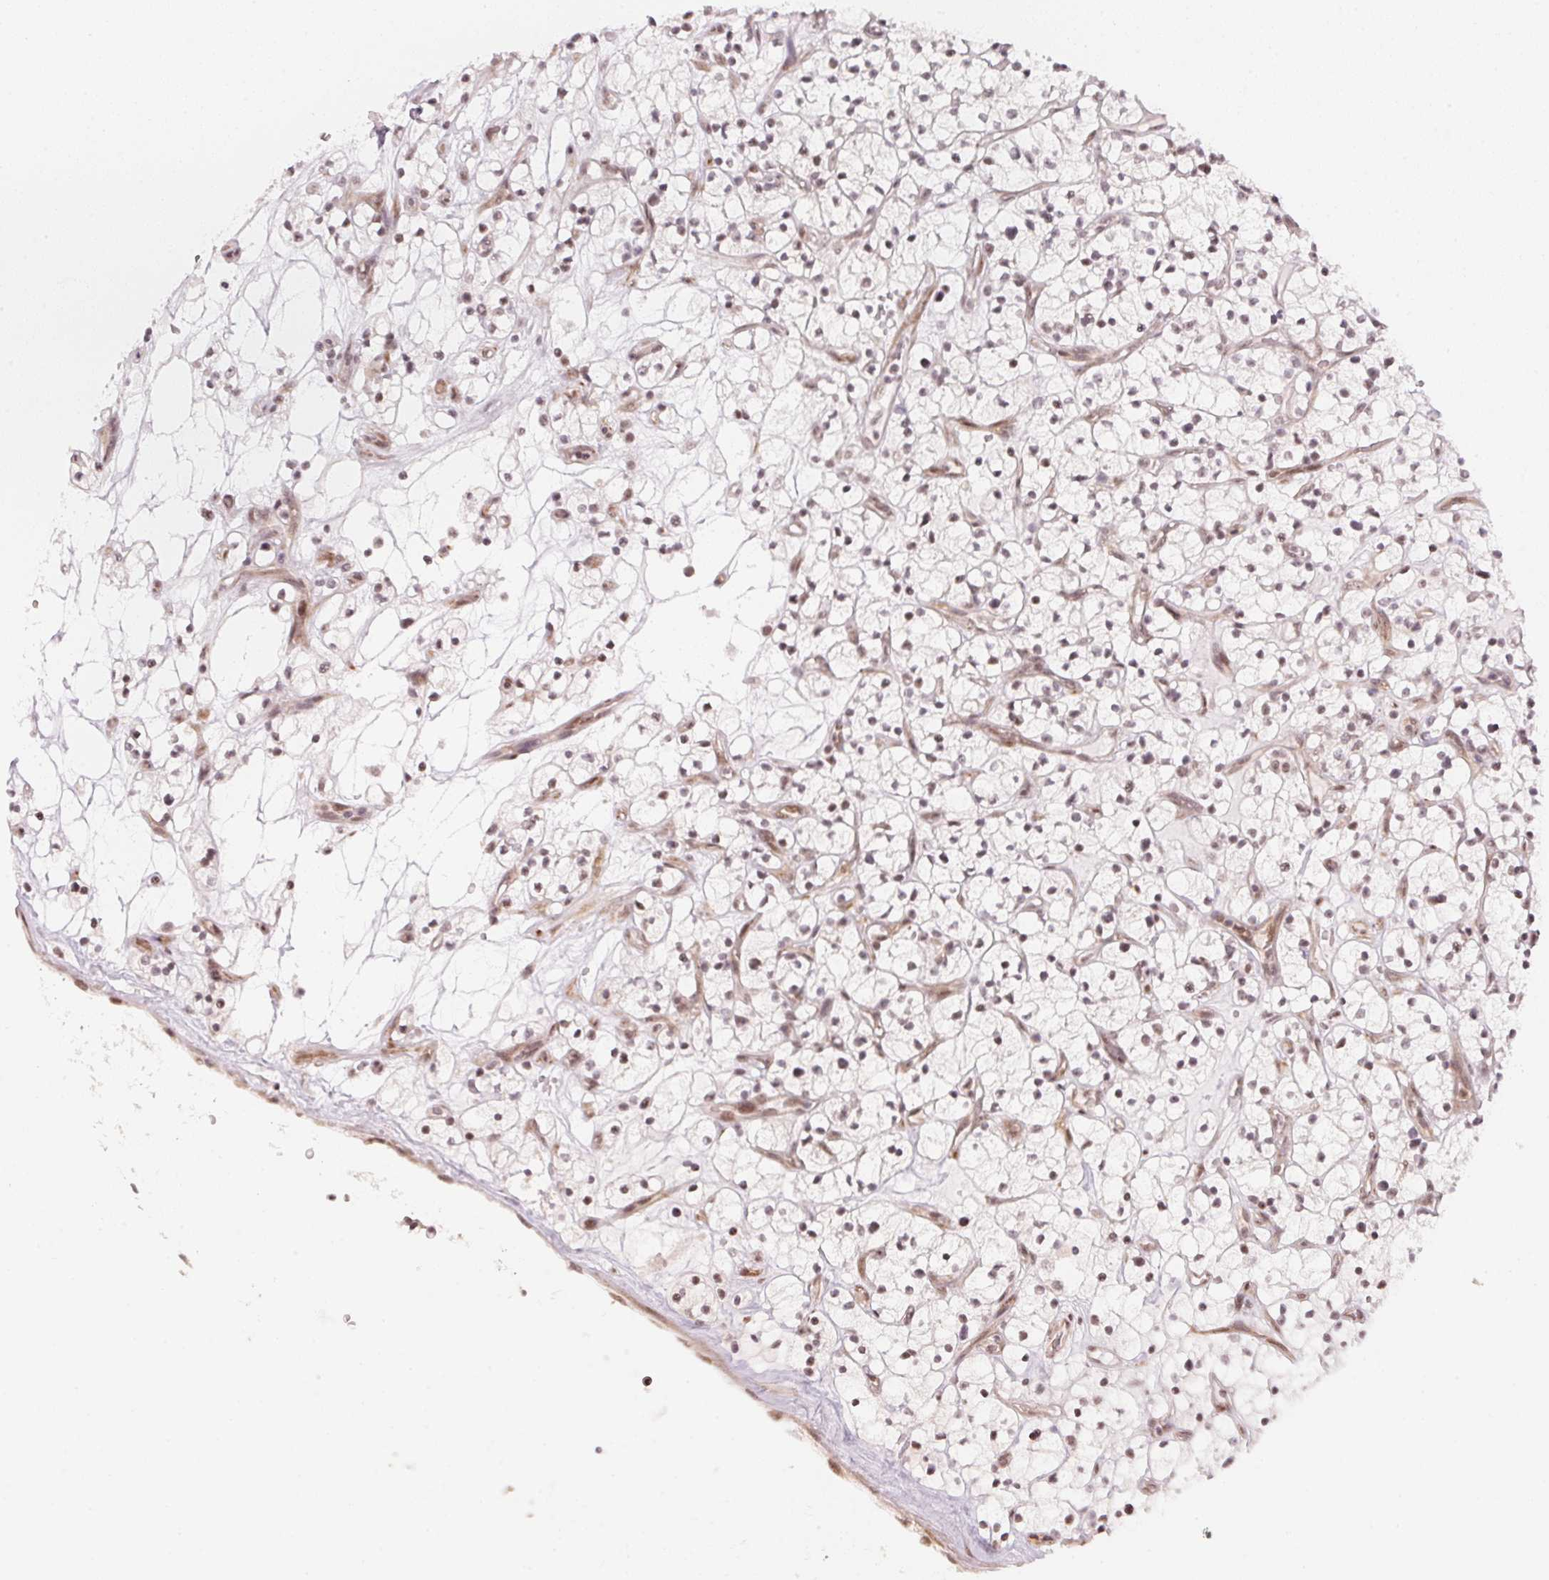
{"staining": {"intensity": "weak", "quantity": "25%-75%", "location": "nuclear"}, "tissue": "renal cancer", "cell_type": "Tumor cells", "image_type": "cancer", "snomed": [{"axis": "morphology", "description": "Adenocarcinoma, NOS"}, {"axis": "topography", "description": "Kidney"}], "caption": "A brown stain shows weak nuclear positivity of a protein in renal adenocarcinoma tumor cells.", "gene": "KAT6A", "patient": {"sex": "female", "age": 64}}